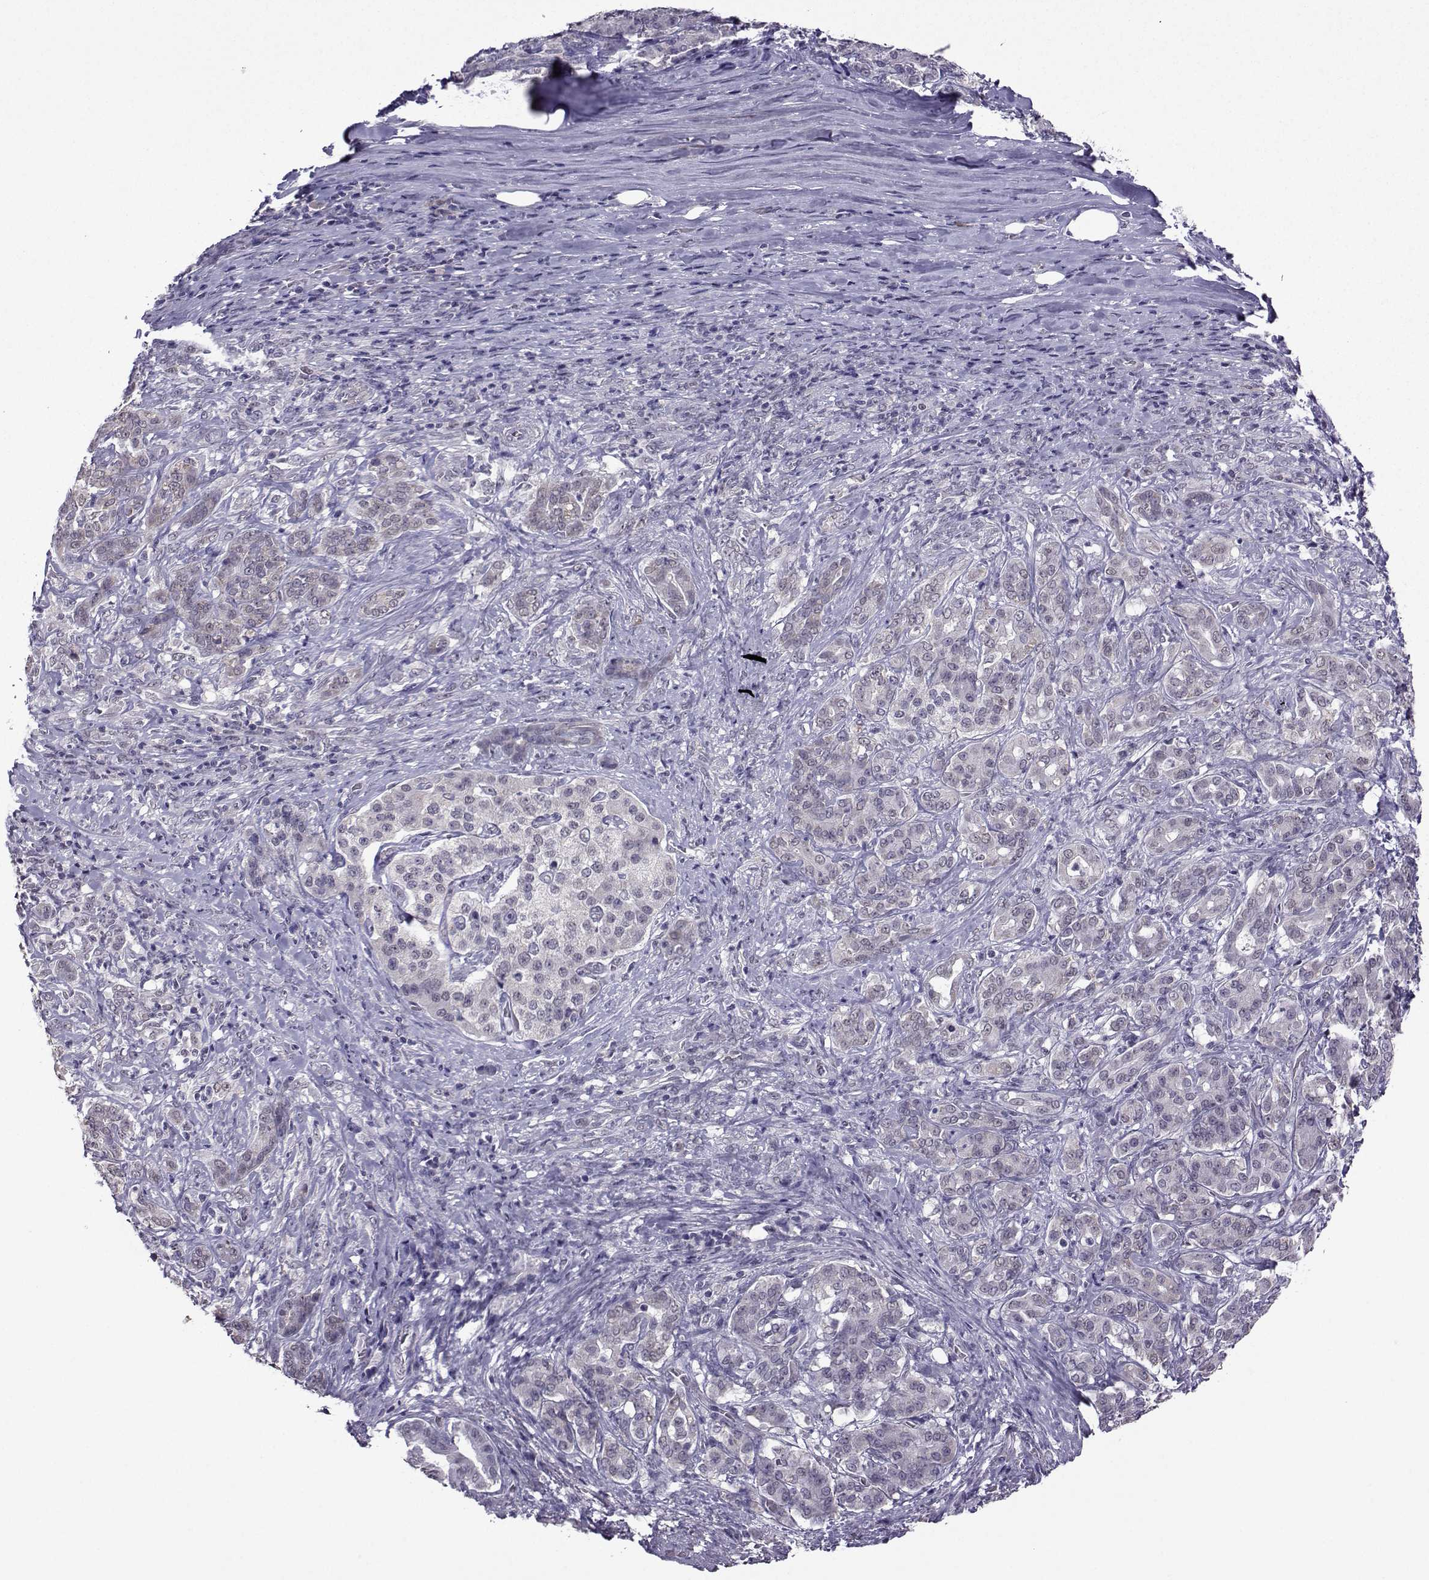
{"staining": {"intensity": "weak", "quantity": "<25%", "location": "nuclear"}, "tissue": "pancreatic cancer", "cell_type": "Tumor cells", "image_type": "cancer", "snomed": [{"axis": "morphology", "description": "Normal tissue, NOS"}, {"axis": "morphology", "description": "Inflammation, NOS"}, {"axis": "morphology", "description": "Adenocarcinoma, NOS"}, {"axis": "topography", "description": "Pancreas"}], "caption": "This is an IHC photomicrograph of pancreatic adenocarcinoma. There is no positivity in tumor cells.", "gene": "DDX20", "patient": {"sex": "male", "age": 57}}